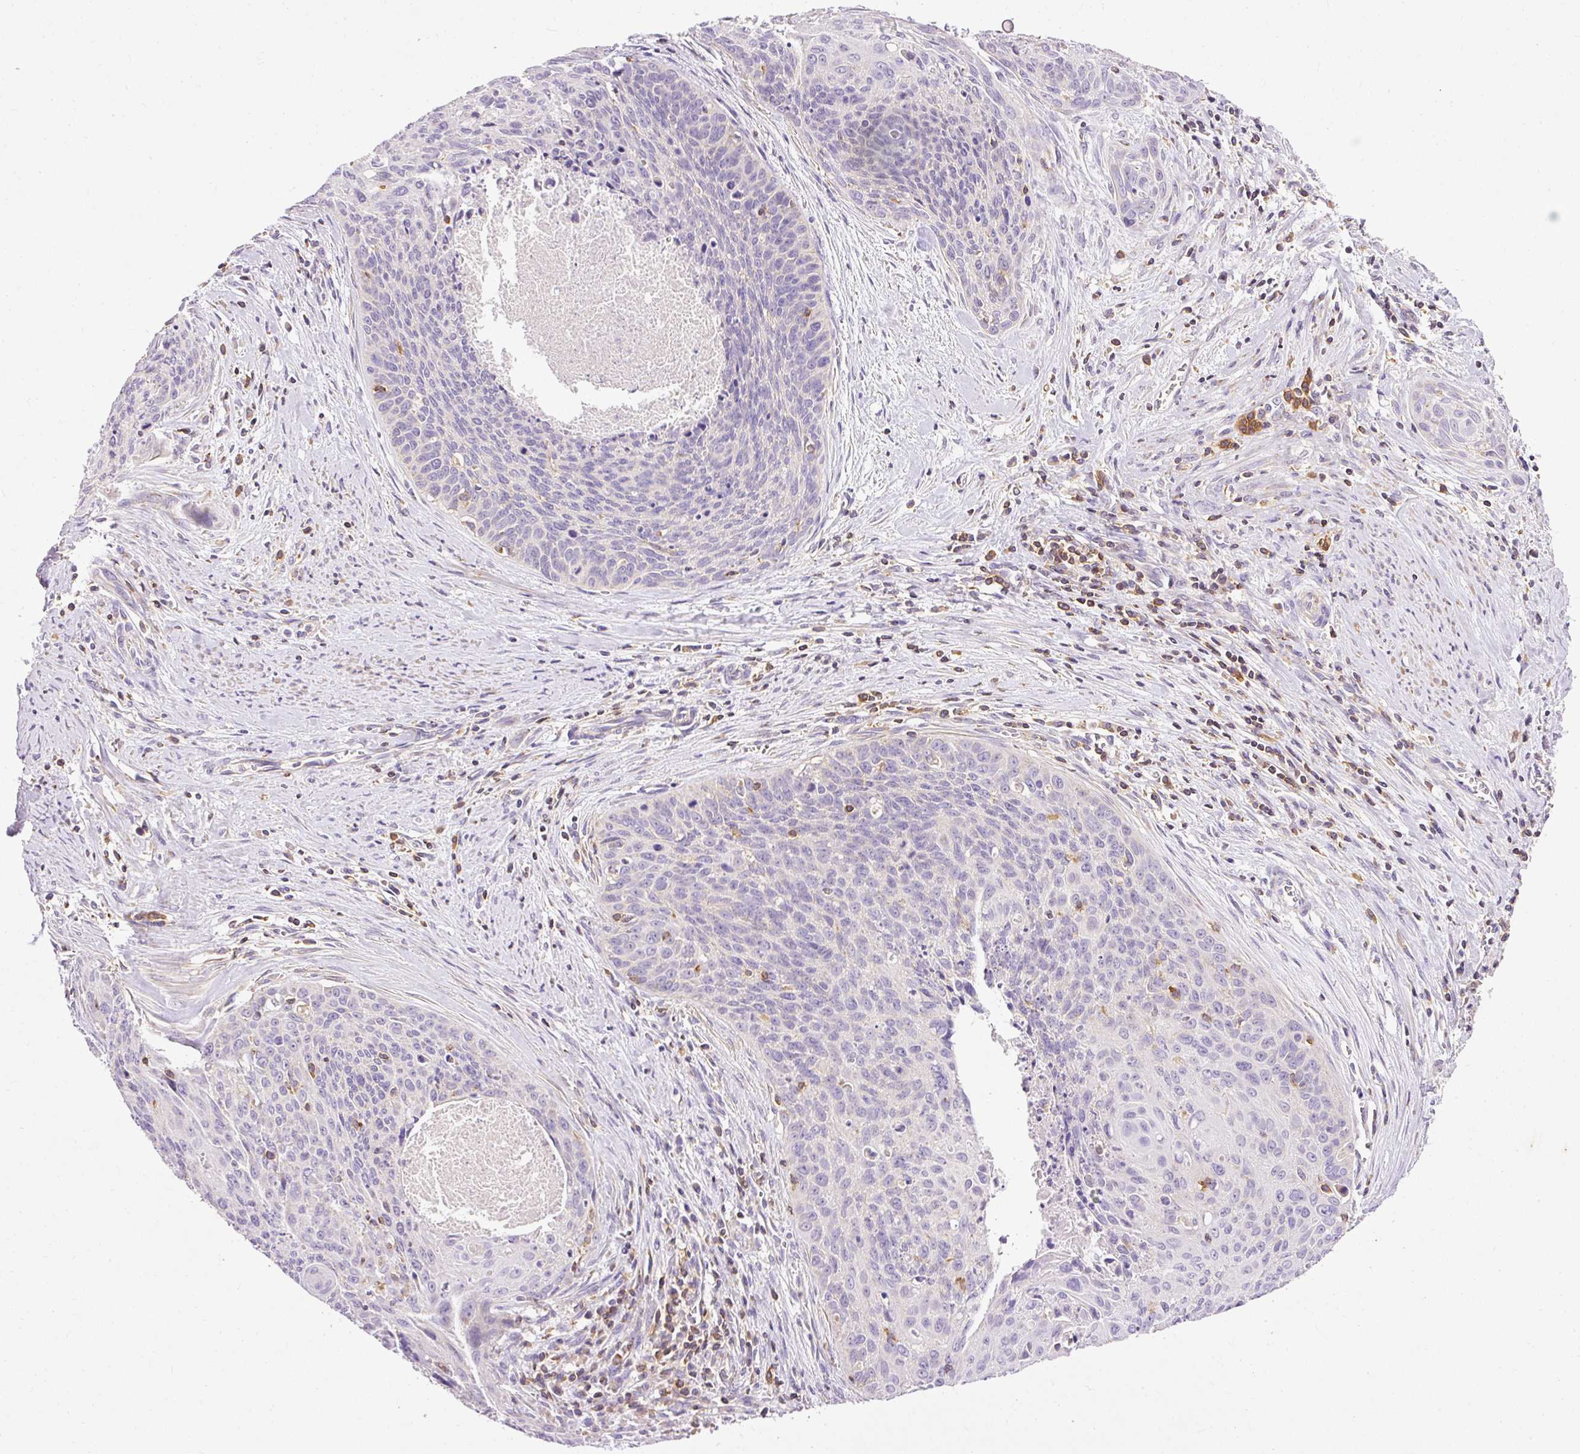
{"staining": {"intensity": "negative", "quantity": "none", "location": "none"}, "tissue": "cervical cancer", "cell_type": "Tumor cells", "image_type": "cancer", "snomed": [{"axis": "morphology", "description": "Squamous cell carcinoma, NOS"}, {"axis": "topography", "description": "Cervix"}], "caption": "DAB (3,3'-diaminobenzidine) immunohistochemical staining of human cervical cancer (squamous cell carcinoma) exhibits no significant staining in tumor cells. (Brightfield microscopy of DAB (3,3'-diaminobenzidine) immunohistochemistry (IHC) at high magnification).", "gene": "IMMT", "patient": {"sex": "female", "age": 55}}